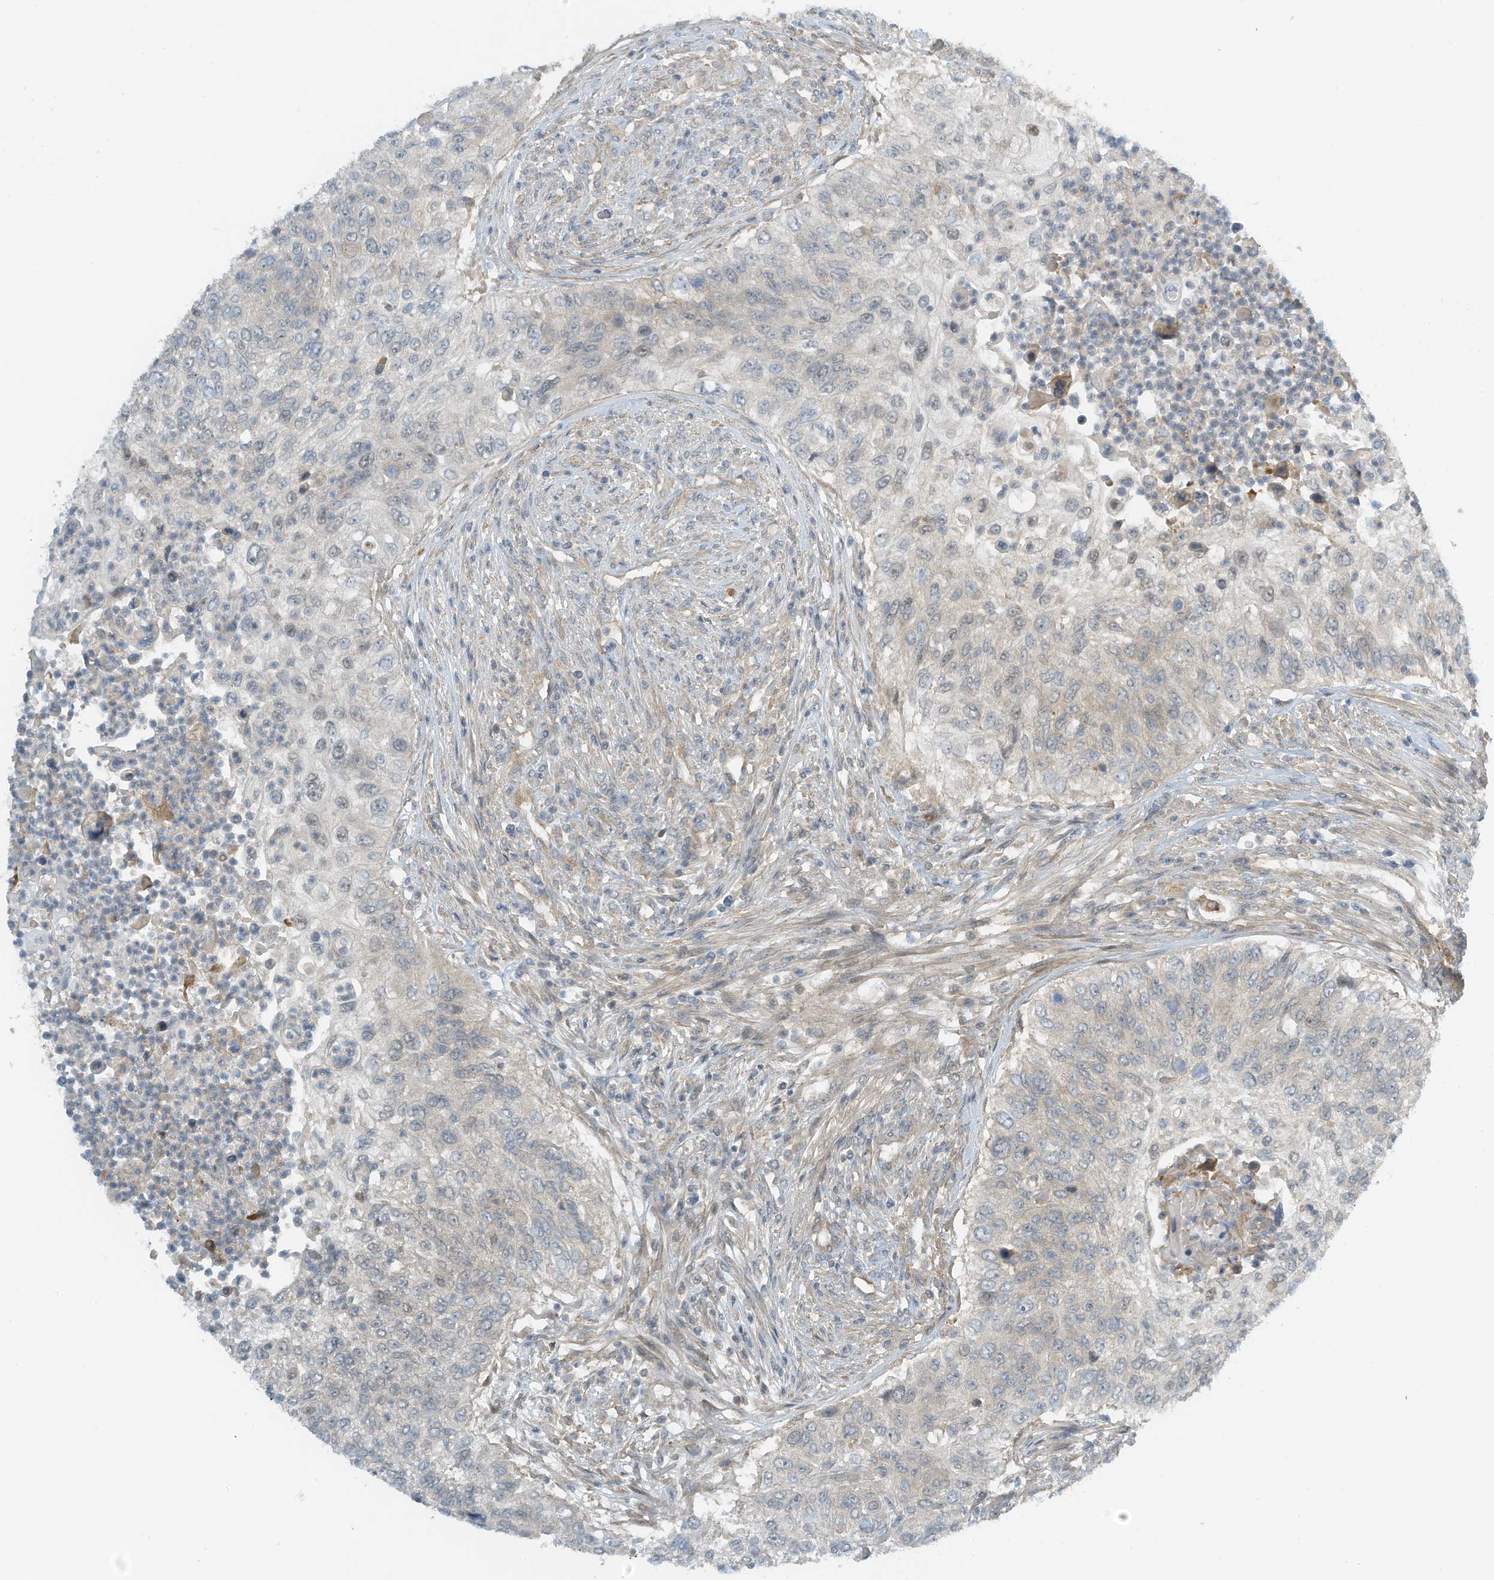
{"staining": {"intensity": "negative", "quantity": "none", "location": "none"}, "tissue": "urothelial cancer", "cell_type": "Tumor cells", "image_type": "cancer", "snomed": [{"axis": "morphology", "description": "Urothelial carcinoma, High grade"}, {"axis": "topography", "description": "Urinary bladder"}], "caption": "Urothelial cancer stained for a protein using immunohistochemistry displays no expression tumor cells.", "gene": "FSD1L", "patient": {"sex": "female", "age": 60}}